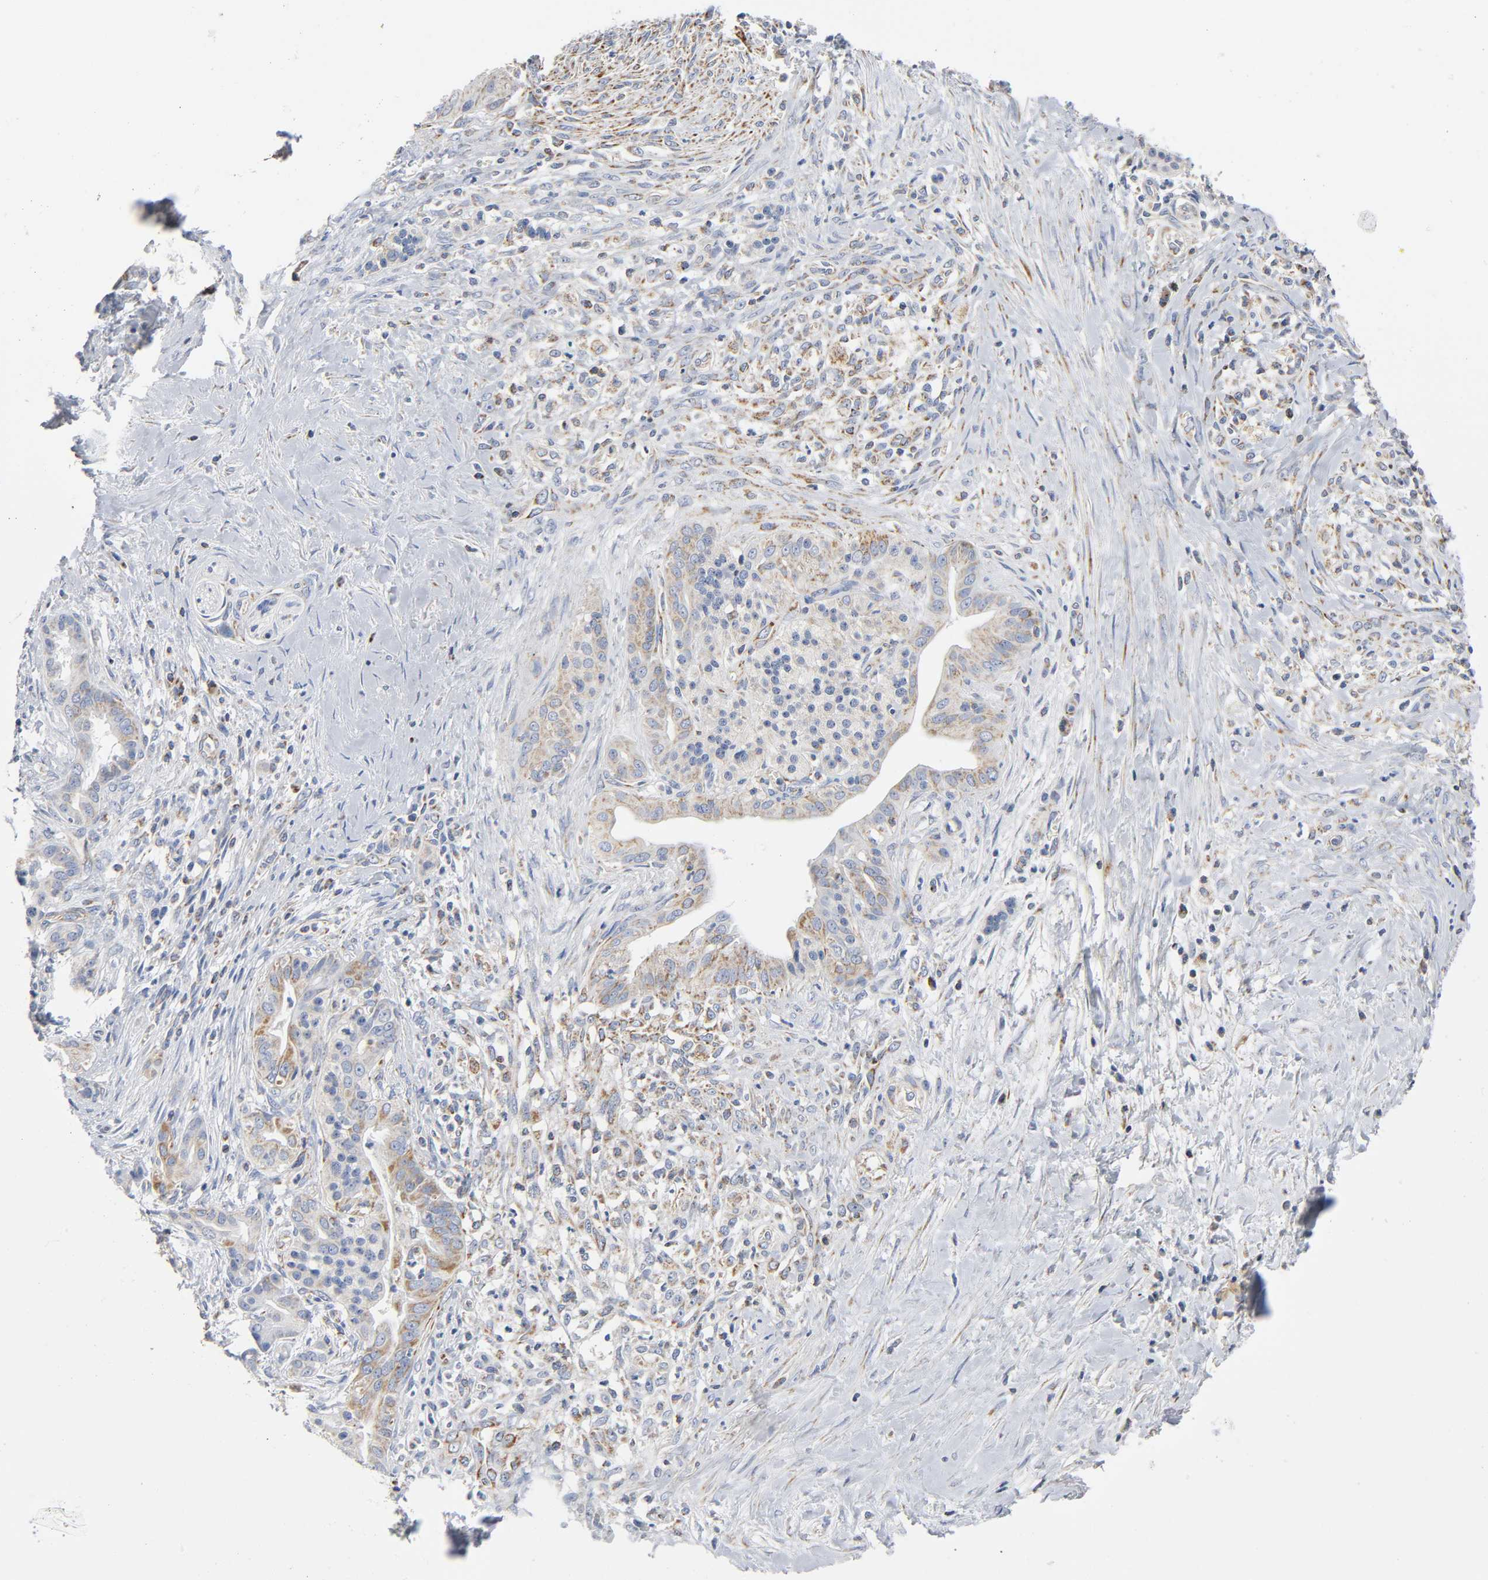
{"staining": {"intensity": "moderate", "quantity": ">75%", "location": "cytoplasmic/membranous"}, "tissue": "pancreatic cancer", "cell_type": "Tumor cells", "image_type": "cancer", "snomed": [{"axis": "morphology", "description": "Adenocarcinoma, NOS"}, {"axis": "topography", "description": "Pancreas"}], "caption": "Human pancreatic cancer (adenocarcinoma) stained for a protein (brown) reveals moderate cytoplasmic/membranous positive expression in about >75% of tumor cells.", "gene": "BAK1", "patient": {"sex": "male", "age": 59}}